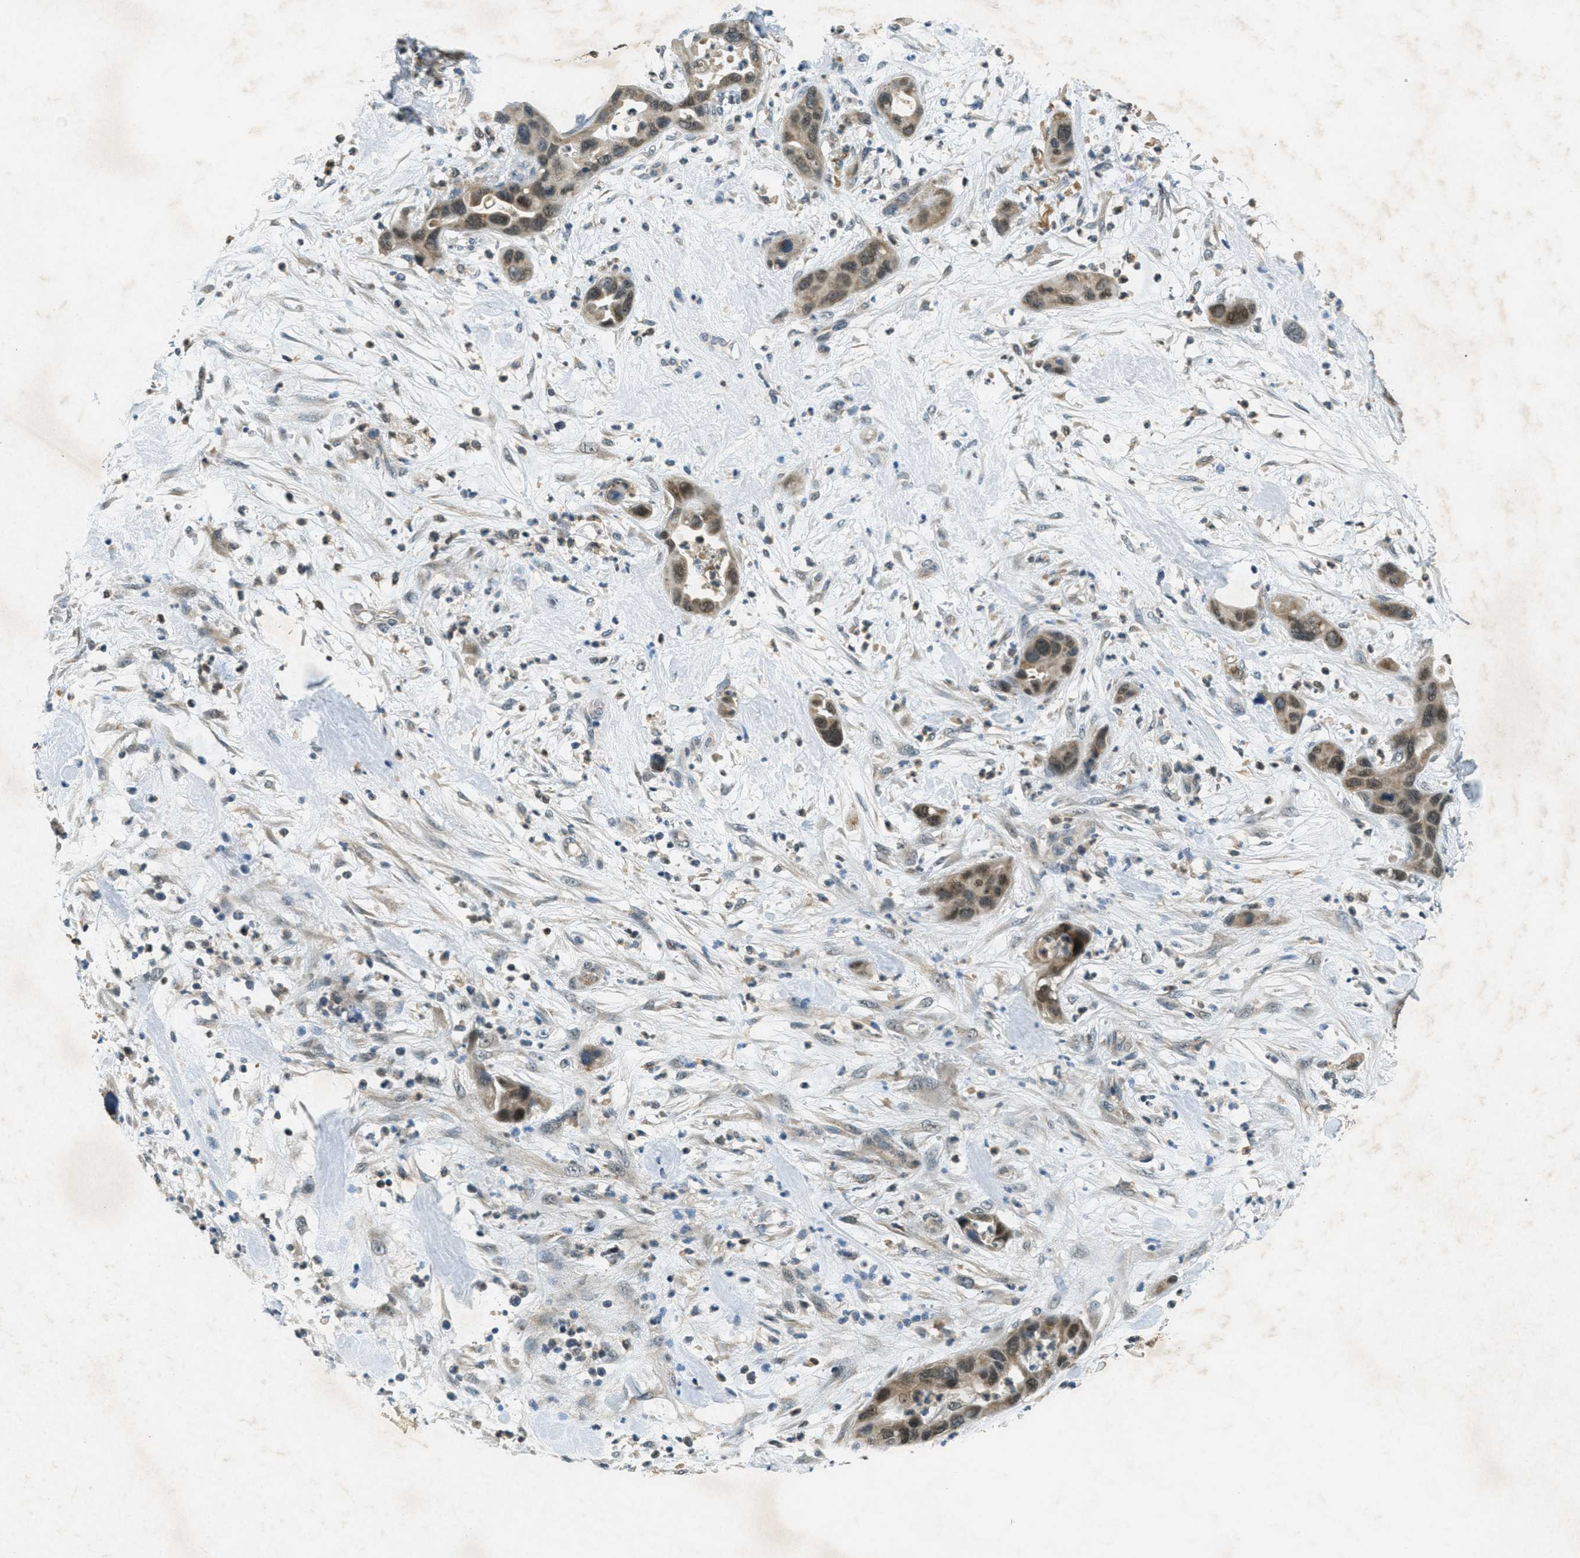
{"staining": {"intensity": "moderate", "quantity": ">75%", "location": "cytoplasmic/membranous,nuclear"}, "tissue": "pancreatic cancer", "cell_type": "Tumor cells", "image_type": "cancer", "snomed": [{"axis": "morphology", "description": "Adenocarcinoma, NOS"}, {"axis": "topography", "description": "Pancreas"}], "caption": "Protein expression analysis of human pancreatic cancer (adenocarcinoma) reveals moderate cytoplasmic/membranous and nuclear positivity in about >75% of tumor cells.", "gene": "TCF20", "patient": {"sex": "female", "age": 71}}